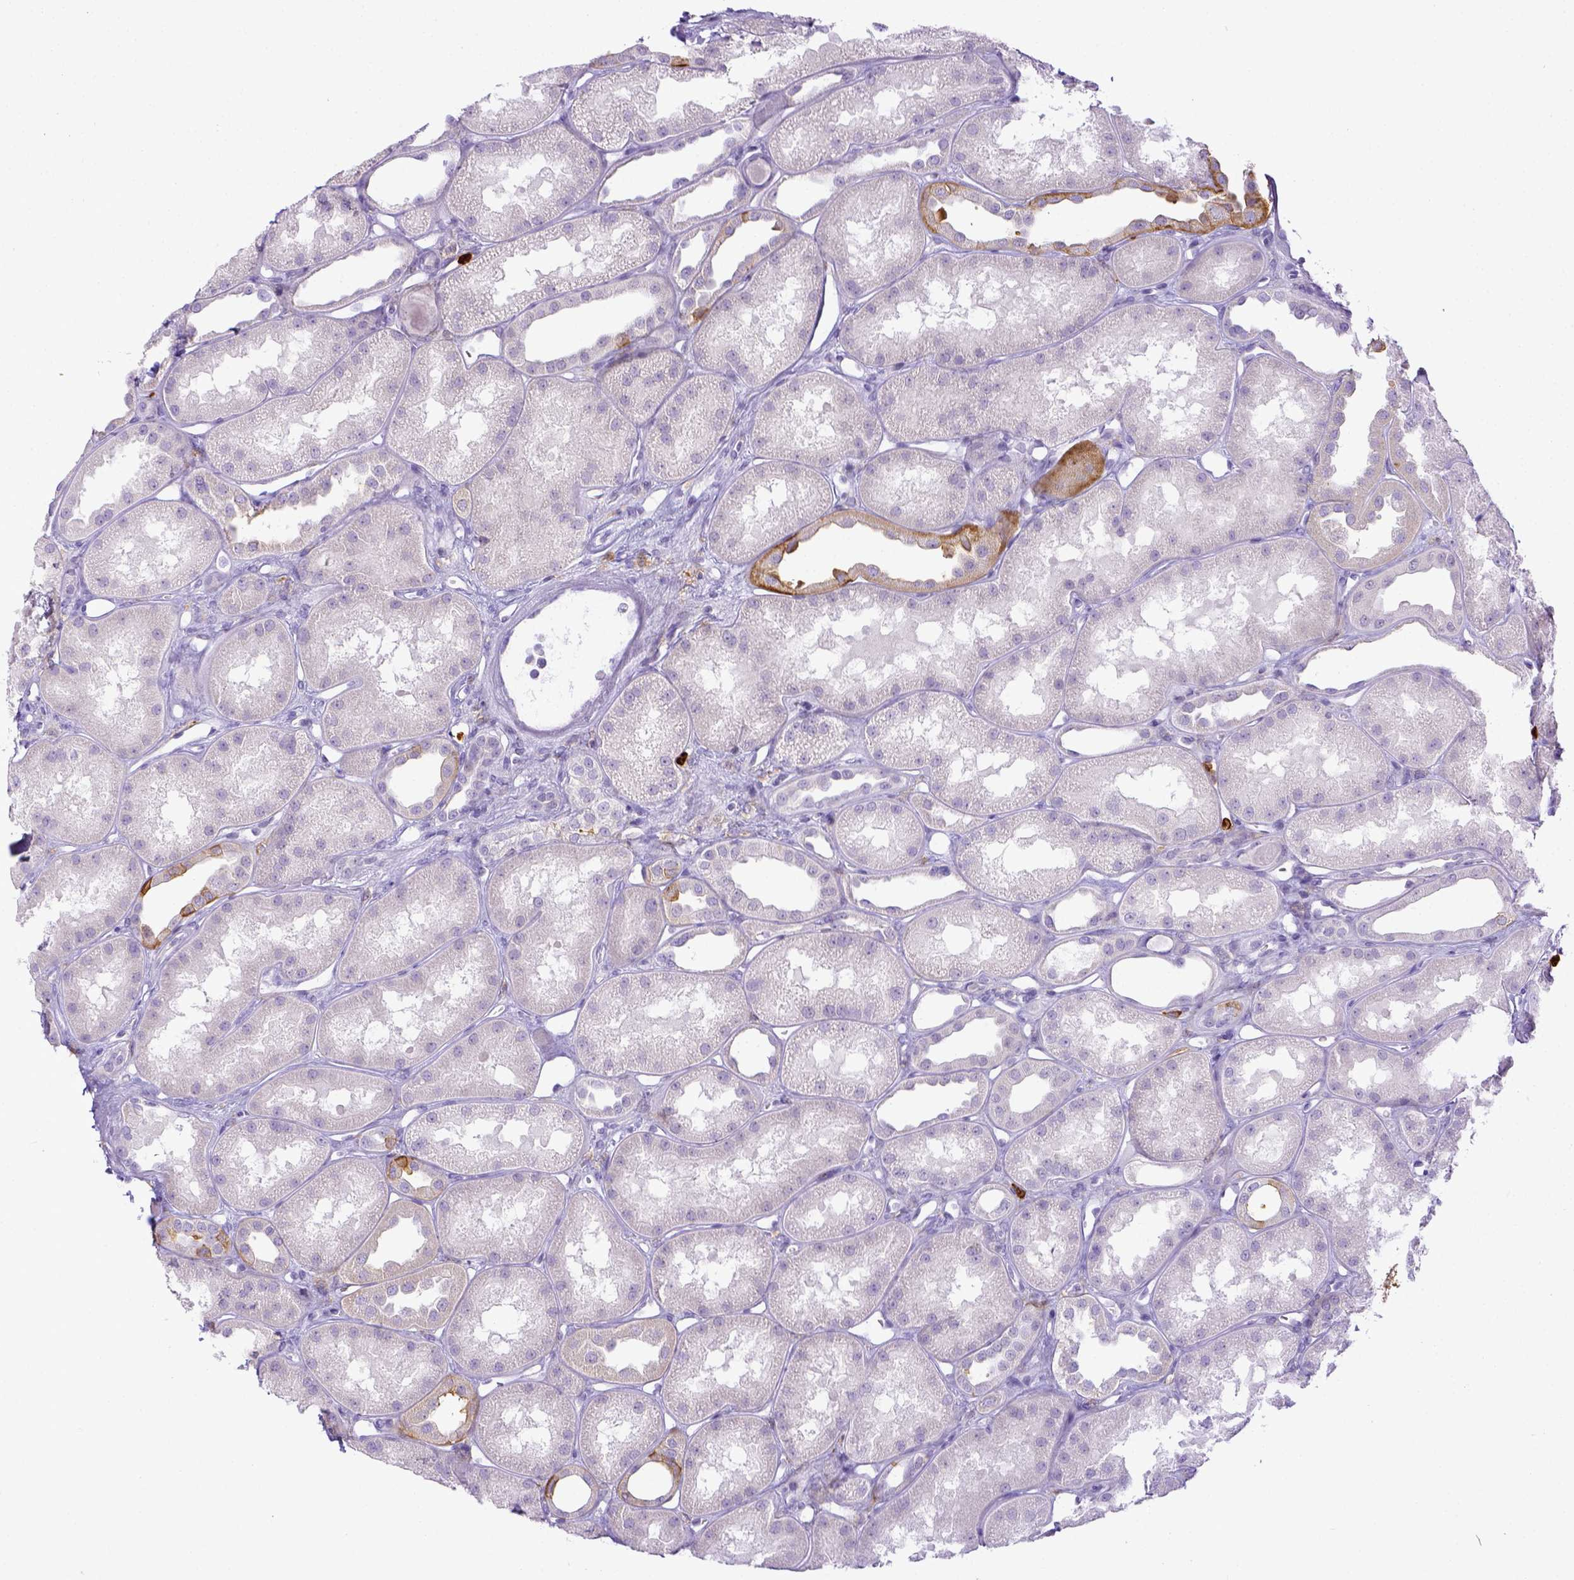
{"staining": {"intensity": "negative", "quantity": "none", "location": "none"}, "tissue": "kidney", "cell_type": "Cells in glomeruli", "image_type": "normal", "snomed": [{"axis": "morphology", "description": "Normal tissue, NOS"}, {"axis": "topography", "description": "Kidney"}], "caption": "High power microscopy micrograph of an immunohistochemistry micrograph of unremarkable kidney, revealing no significant positivity in cells in glomeruli.", "gene": "ITGAM", "patient": {"sex": "male", "age": 61}}